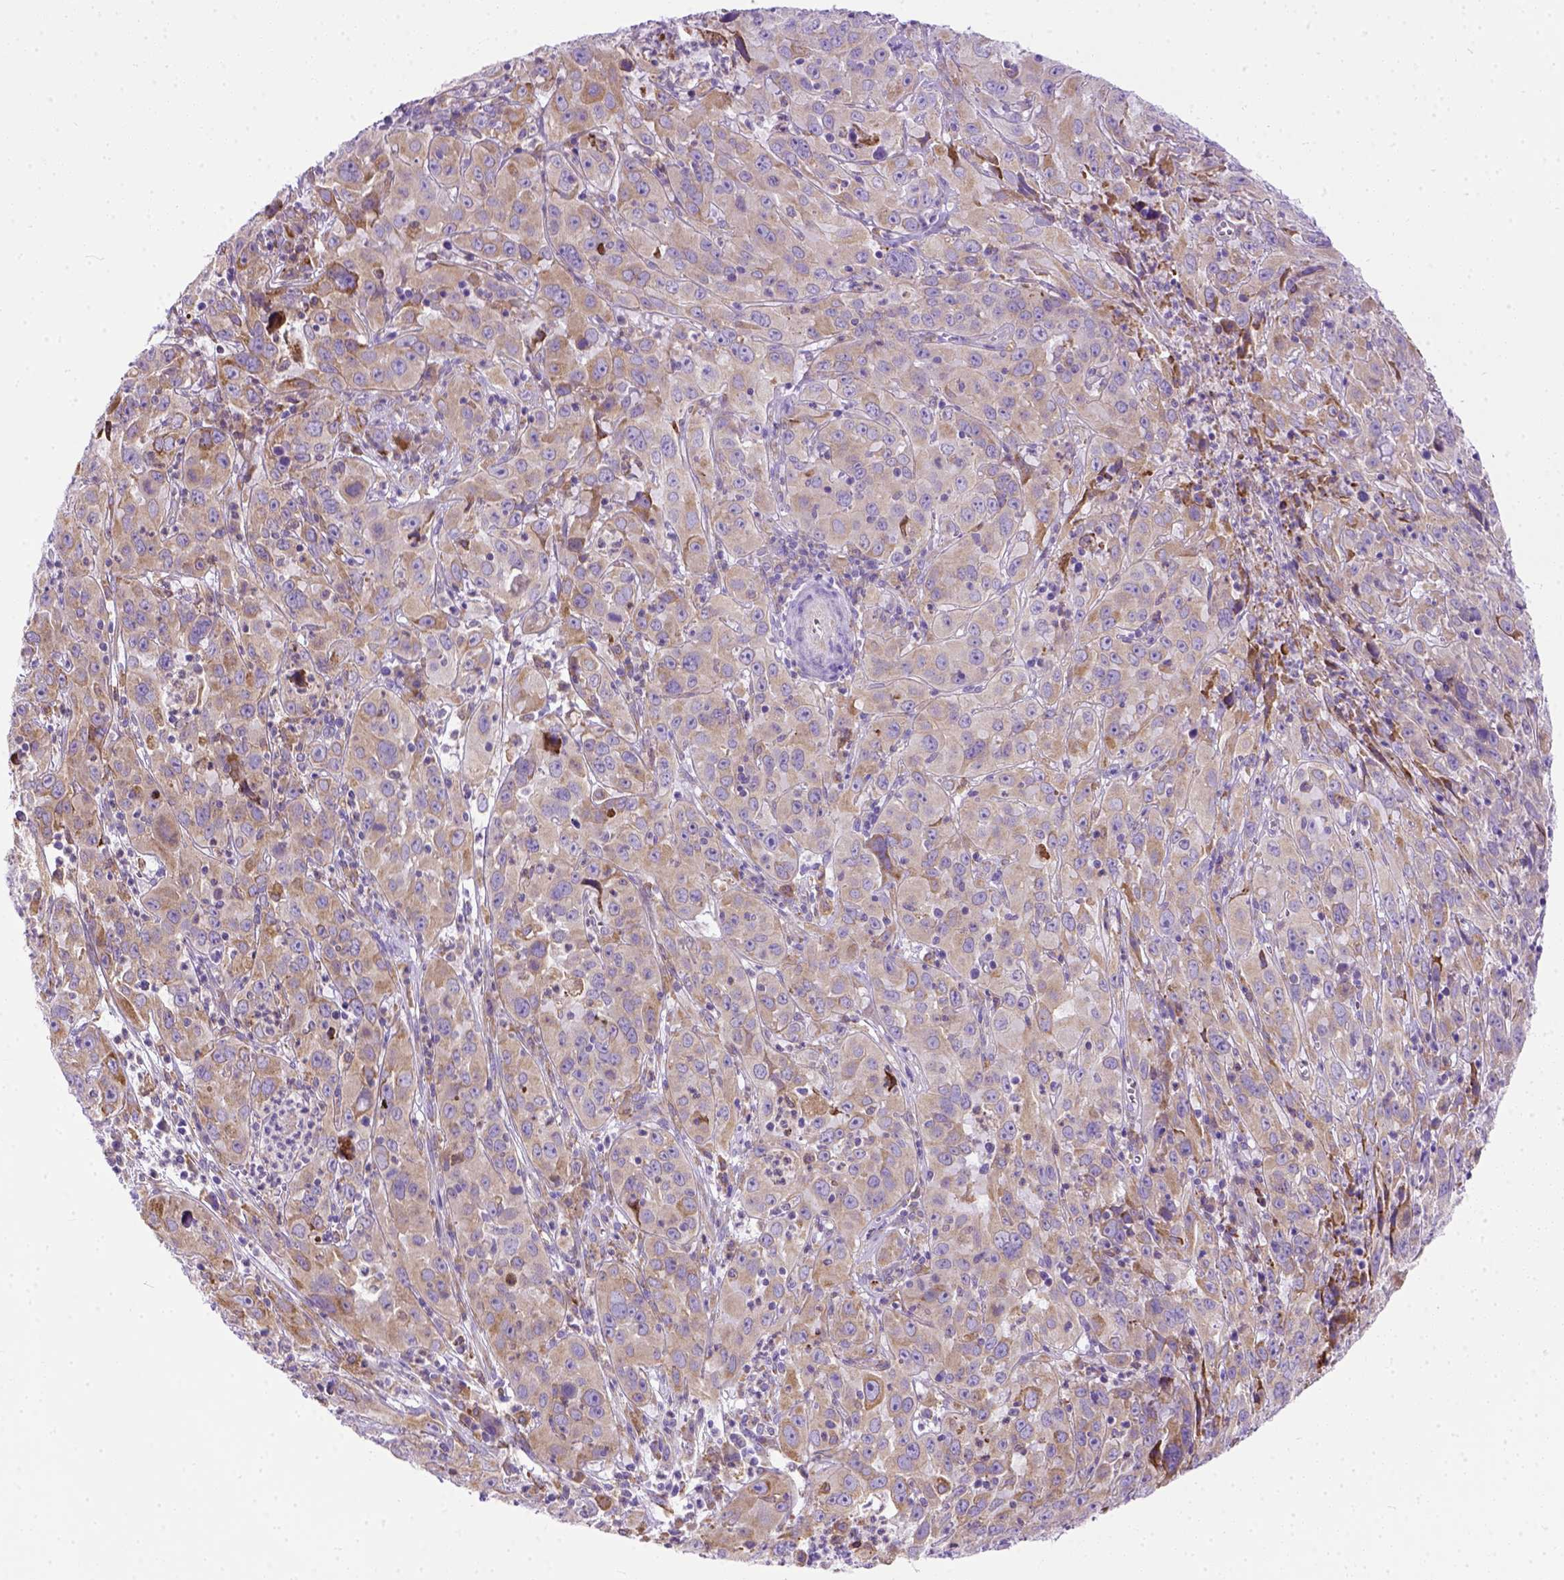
{"staining": {"intensity": "moderate", "quantity": ">75%", "location": "cytoplasmic/membranous"}, "tissue": "cervical cancer", "cell_type": "Tumor cells", "image_type": "cancer", "snomed": [{"axis": "morphology", "description": "Squamous cell carcinoma, NOS"}, {"axis": "topography", "description": "Cervix"}], "caption": "Immunohistochemistry of human cervical cancer (squamous cell carcinoma) exhibits medium levels of moderate cytoplasmic/membranous expression in about >75% of tumor cells. The staining was performed using DAB (3,3'-diaminobenzidine), with brown indicating positive protein expression. Nuclei are stained blue with hematoxylin.", "gene": "PLK4", "patient": {"sex": "female", "age": 32}}